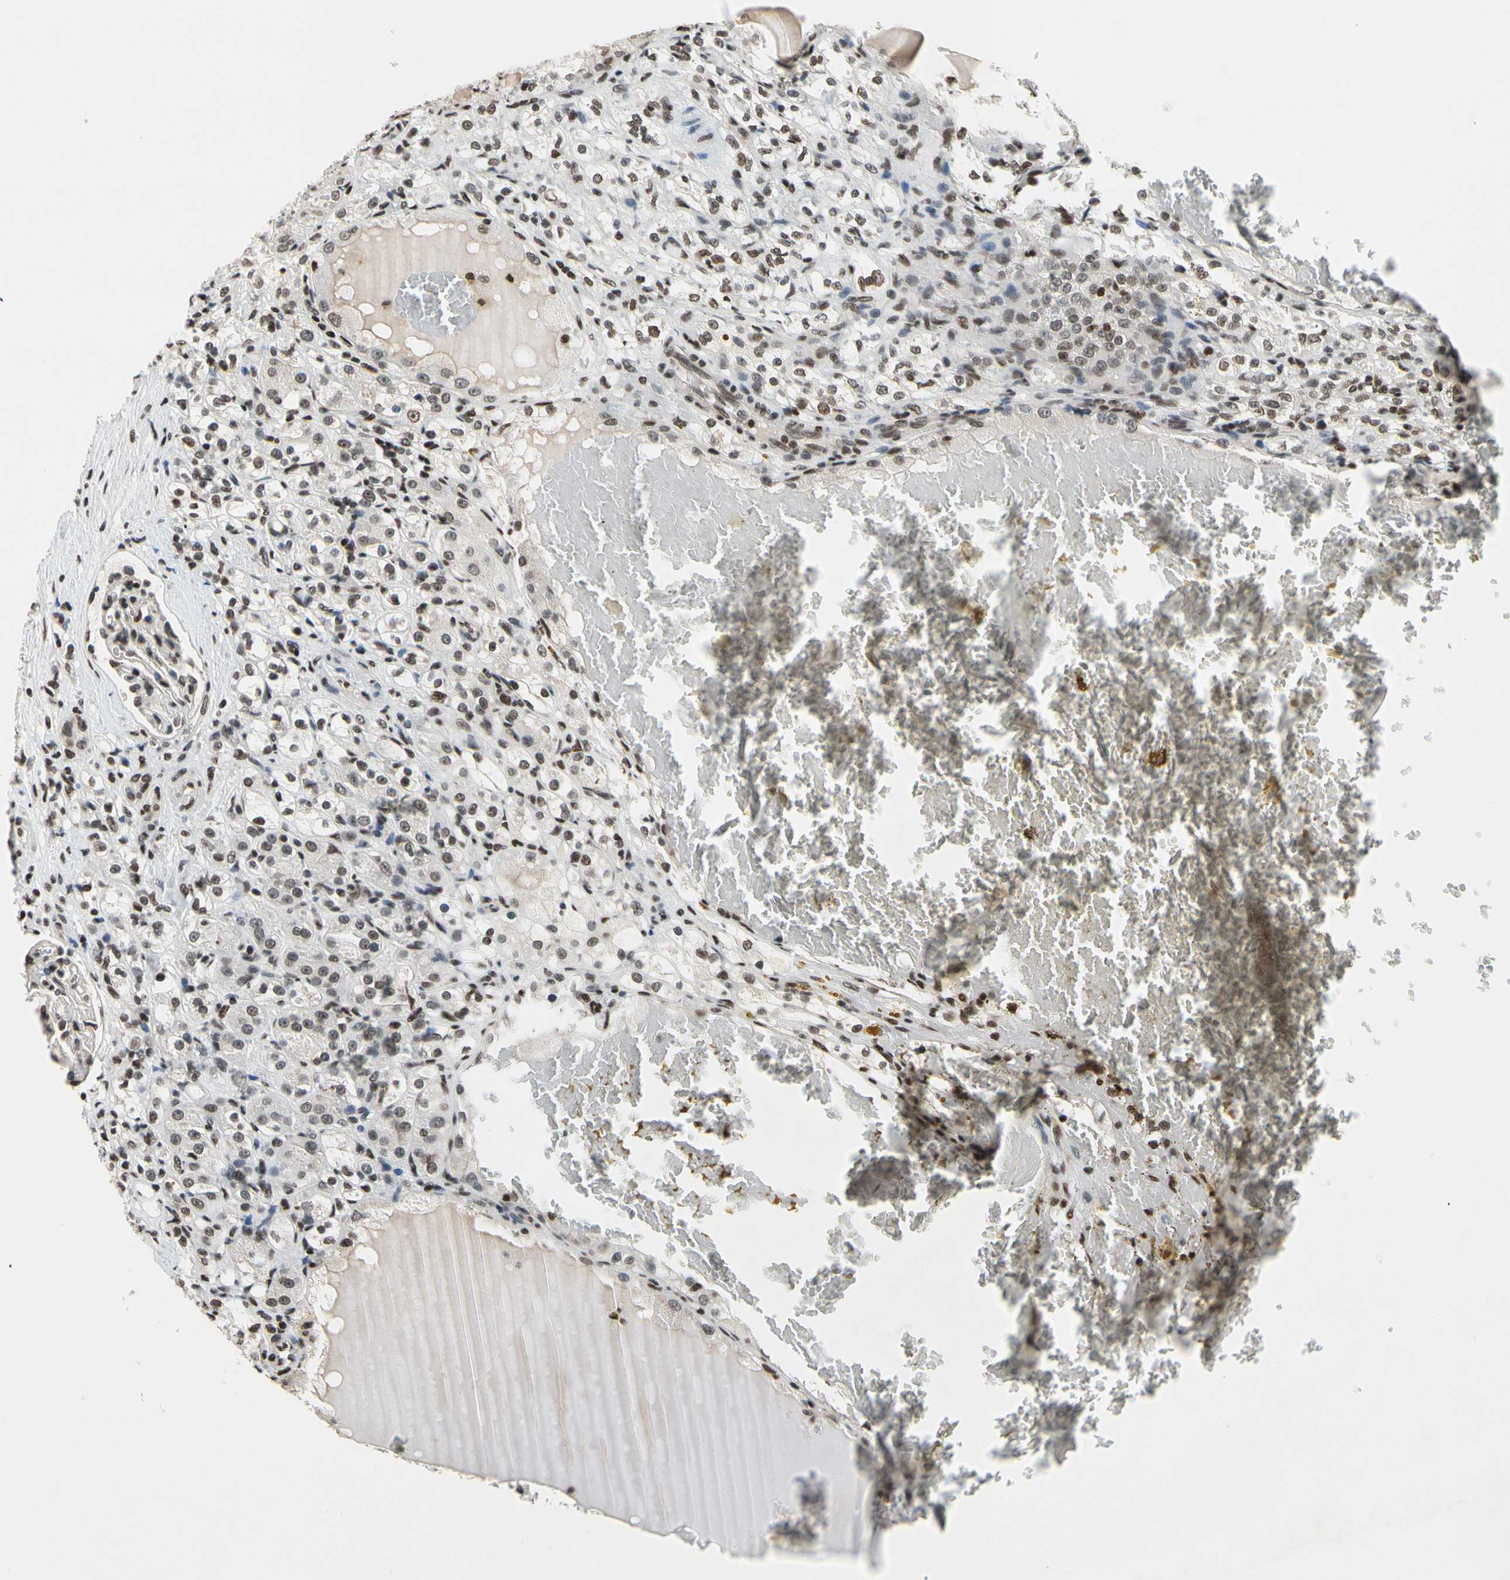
{"staining": {"intensity": "moderate", "quantity": ">75%", "location": "nuclear"}, "tissue": "renal cancer", "cell_type": "Tumor cells", "image_type": "cancer", "snomed": [{"axis": "morphology", "description": "Normal tissue, NOS"}, {"axis": "morphology", "description": "Adenocarcinoma, NOS"}, {"axis": "topography", "description": "Kidney"}], "caption": "The image demonstrates immunohistochemical staining of renal cancer (adenocarcinoma). There is moderate nuclear expression is identified in about >75% of tumor cells. The staining is performed using DAB (3,3'-diaminobenzidine) brown chromogen to label protein expression. The nuclei are counter-stained blue using hematoxylin.", "gene": "RECQL", "patient": {"sex": "male", "age": 61}}